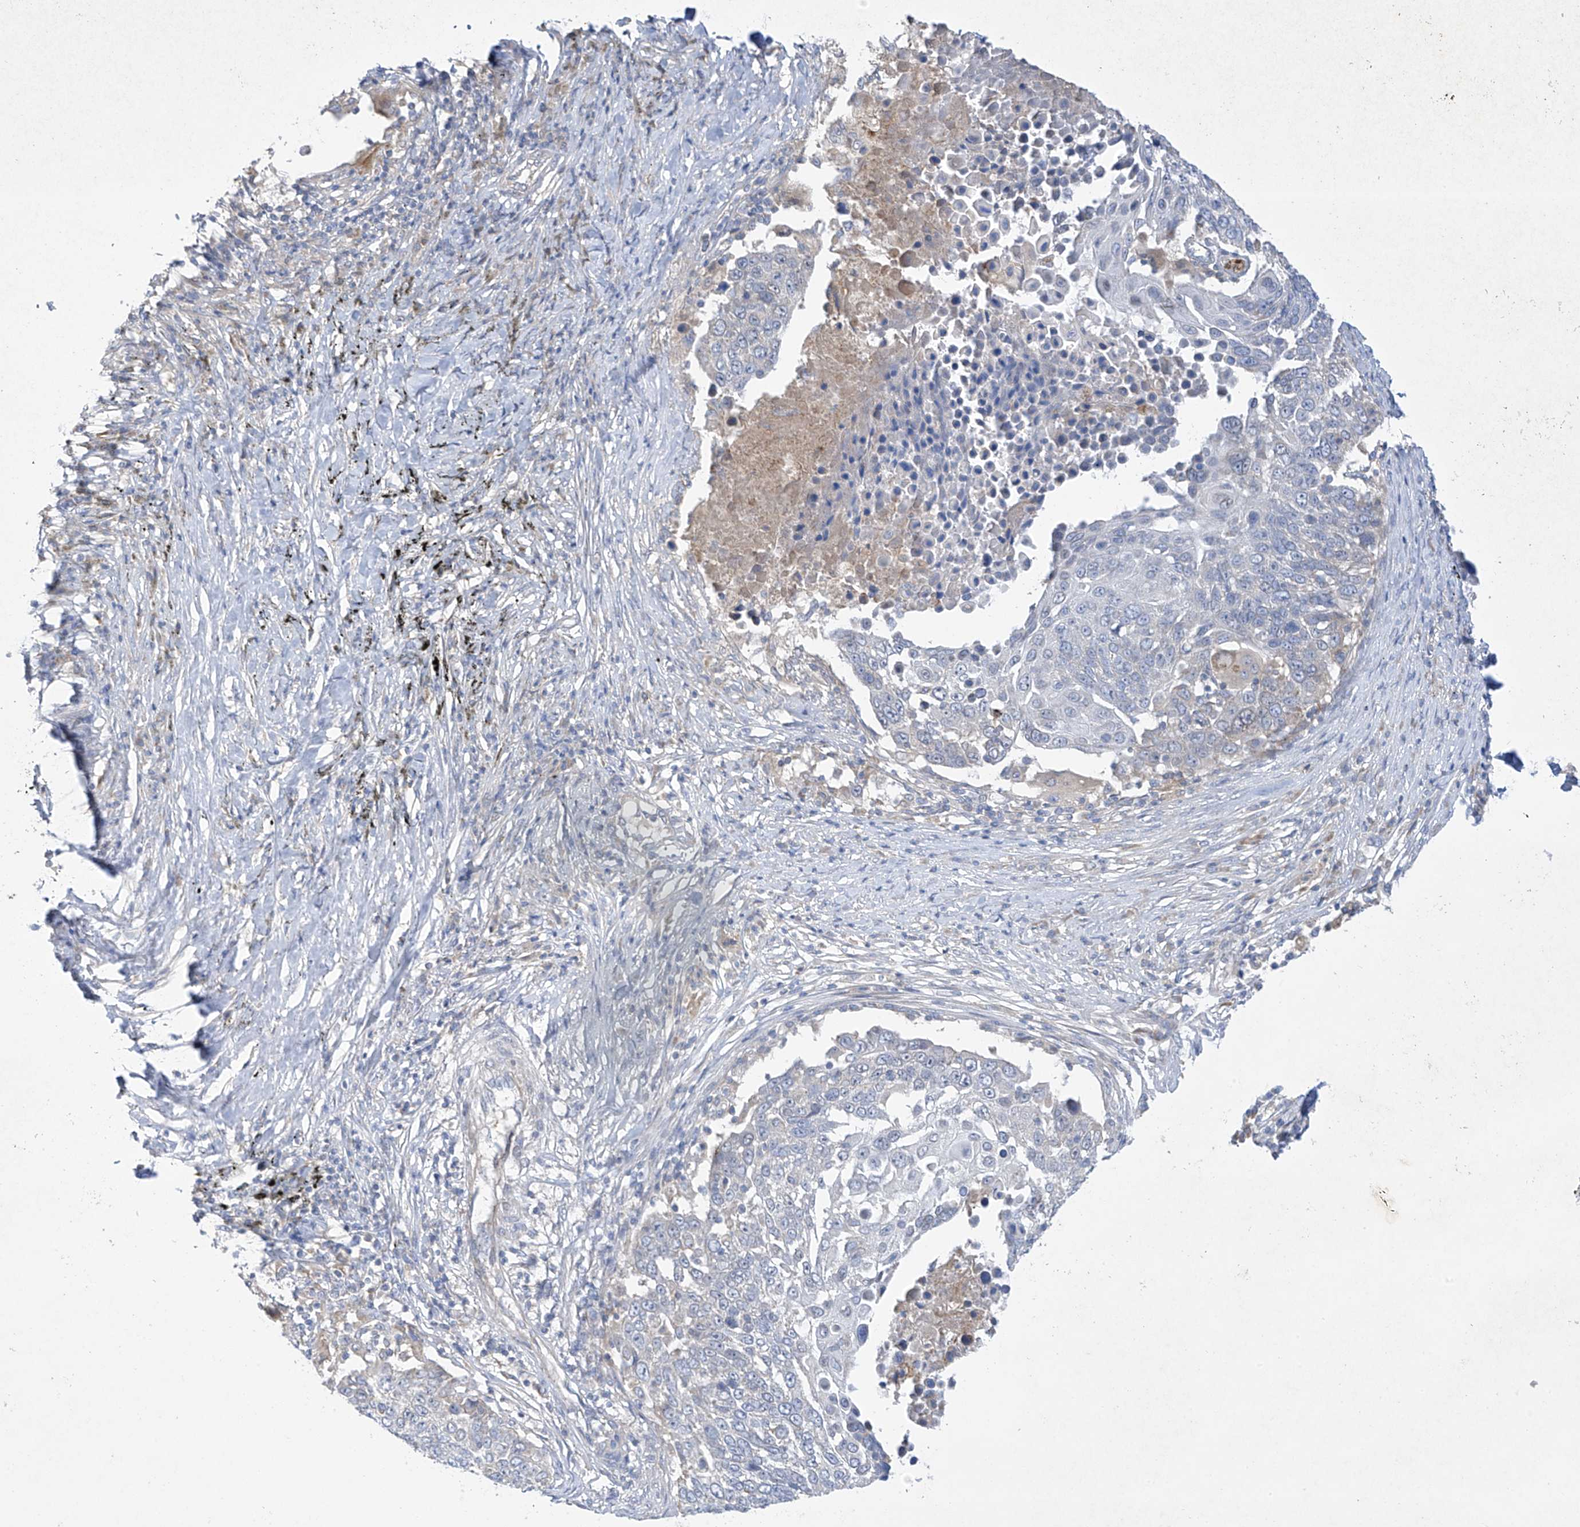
{"staining": {"intensity": "negative", "quantity": "none", "location": "none"}, "tissue": "lung cancer", "cell_type": "Tumor cells", "image_type": "cancer", "snomed": [{"axis": "morphology", "description": "Squamous cell carcinoma, NOS"}, {"axis": "topography", "description": "Lung"}], "caption": "Image shows no protein positivity in tumor cells of lung cancer tissue.", "gene": "METTL18", "patient": {"sex": "male", "age": 66}}